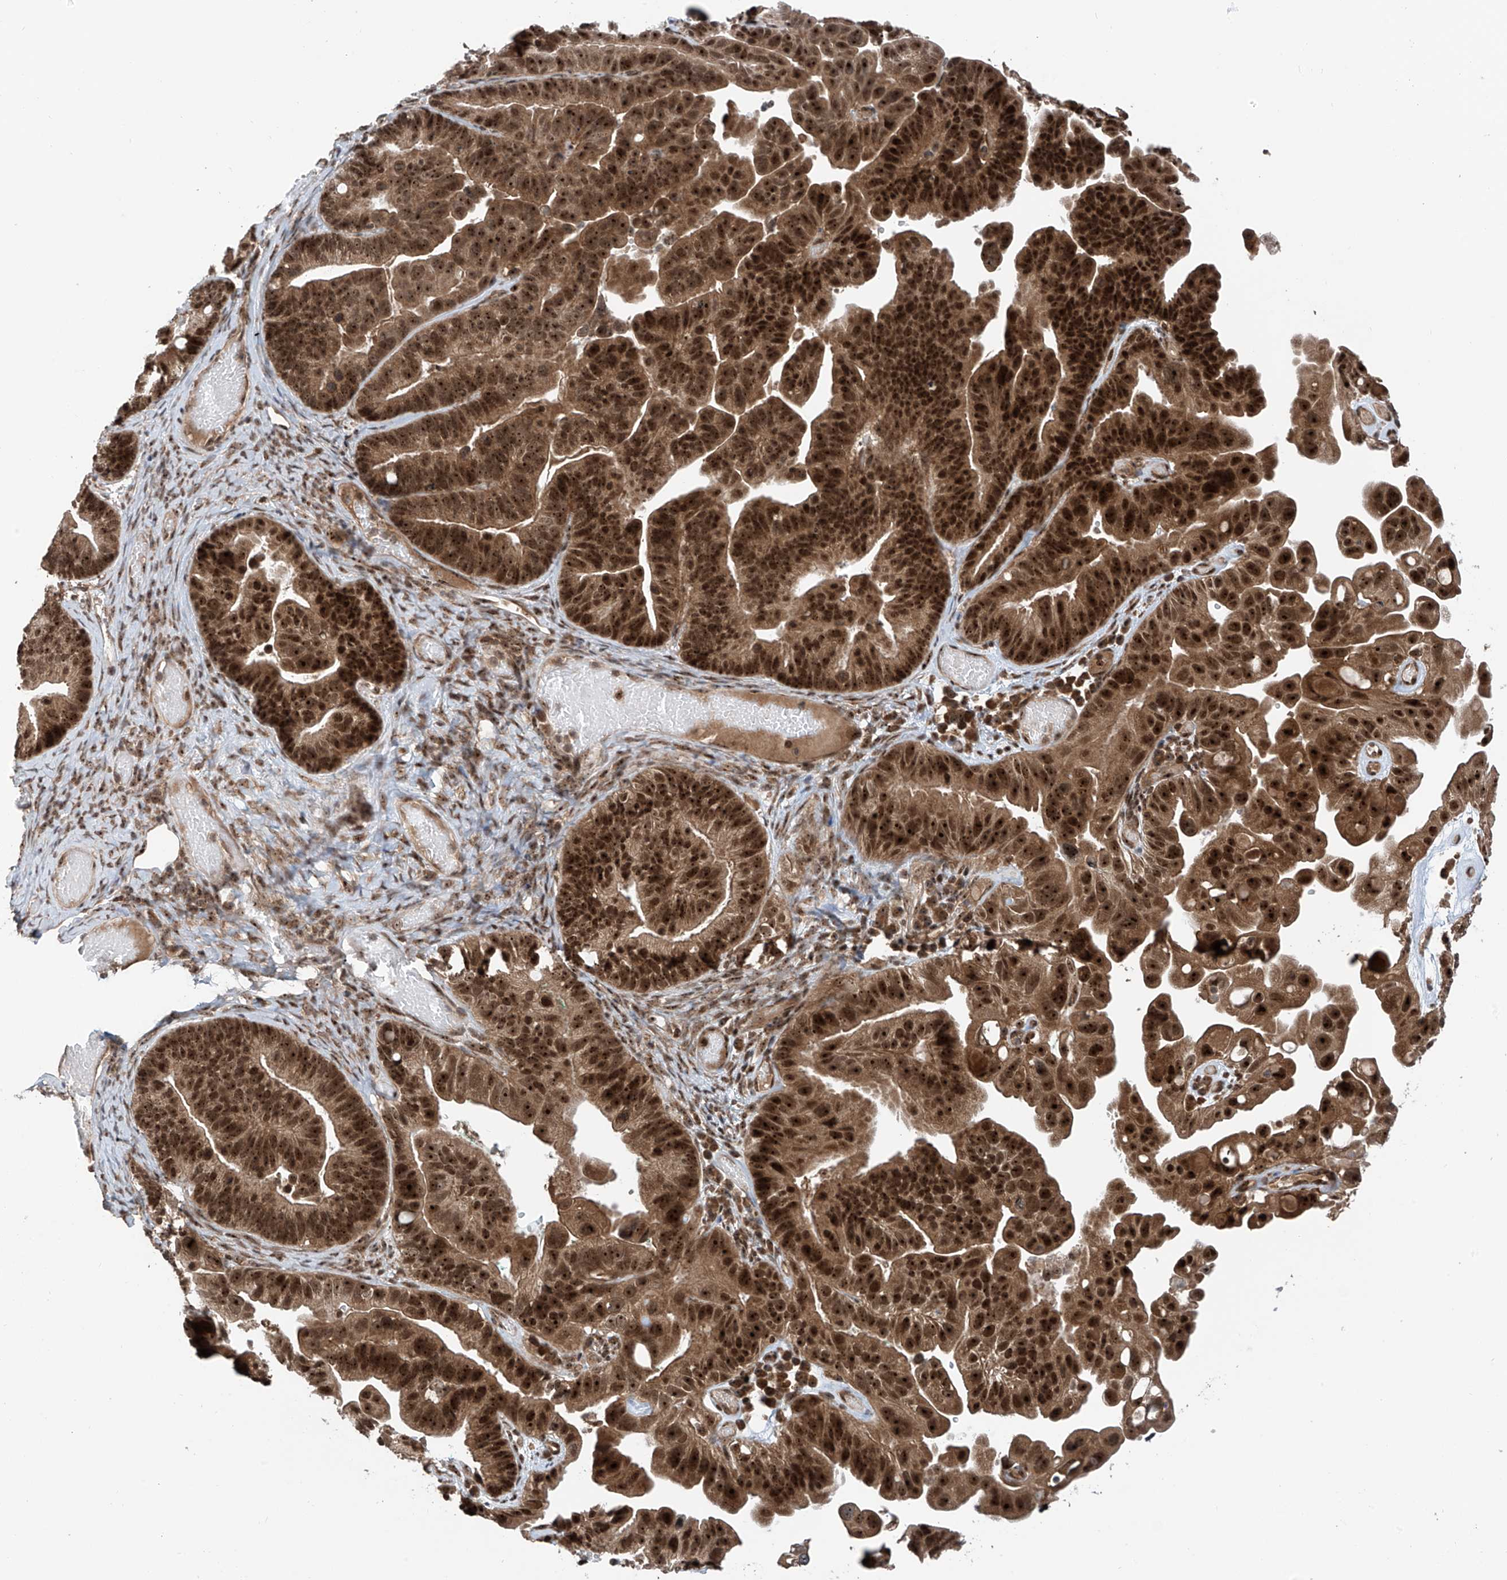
{"staining": {"intensity": "strong", "quantity": ">75%", "location": "cytoplasmic/membranous,nuclear"}, "tissue": "ovarian cancer", "cell_type": "Tumor cells", "image_type": "cancer", "snomed": [{"axis": "morphology", "description": "Cystadenocarcinoma, serous, NOS"}, {"axis": "topography", "description": "Ovary"}], "caption": "High-power microscopy captured an immunohistochemistry (IHC) image of ovarian cancer (serous cystadenocarcinoma), revealing strong cytoplasmic/membranous and nuclear positivity in approximately >75% of tumor cells.", "gene": "C1orf131", "patient": {"sex": "female", "age": 56}}